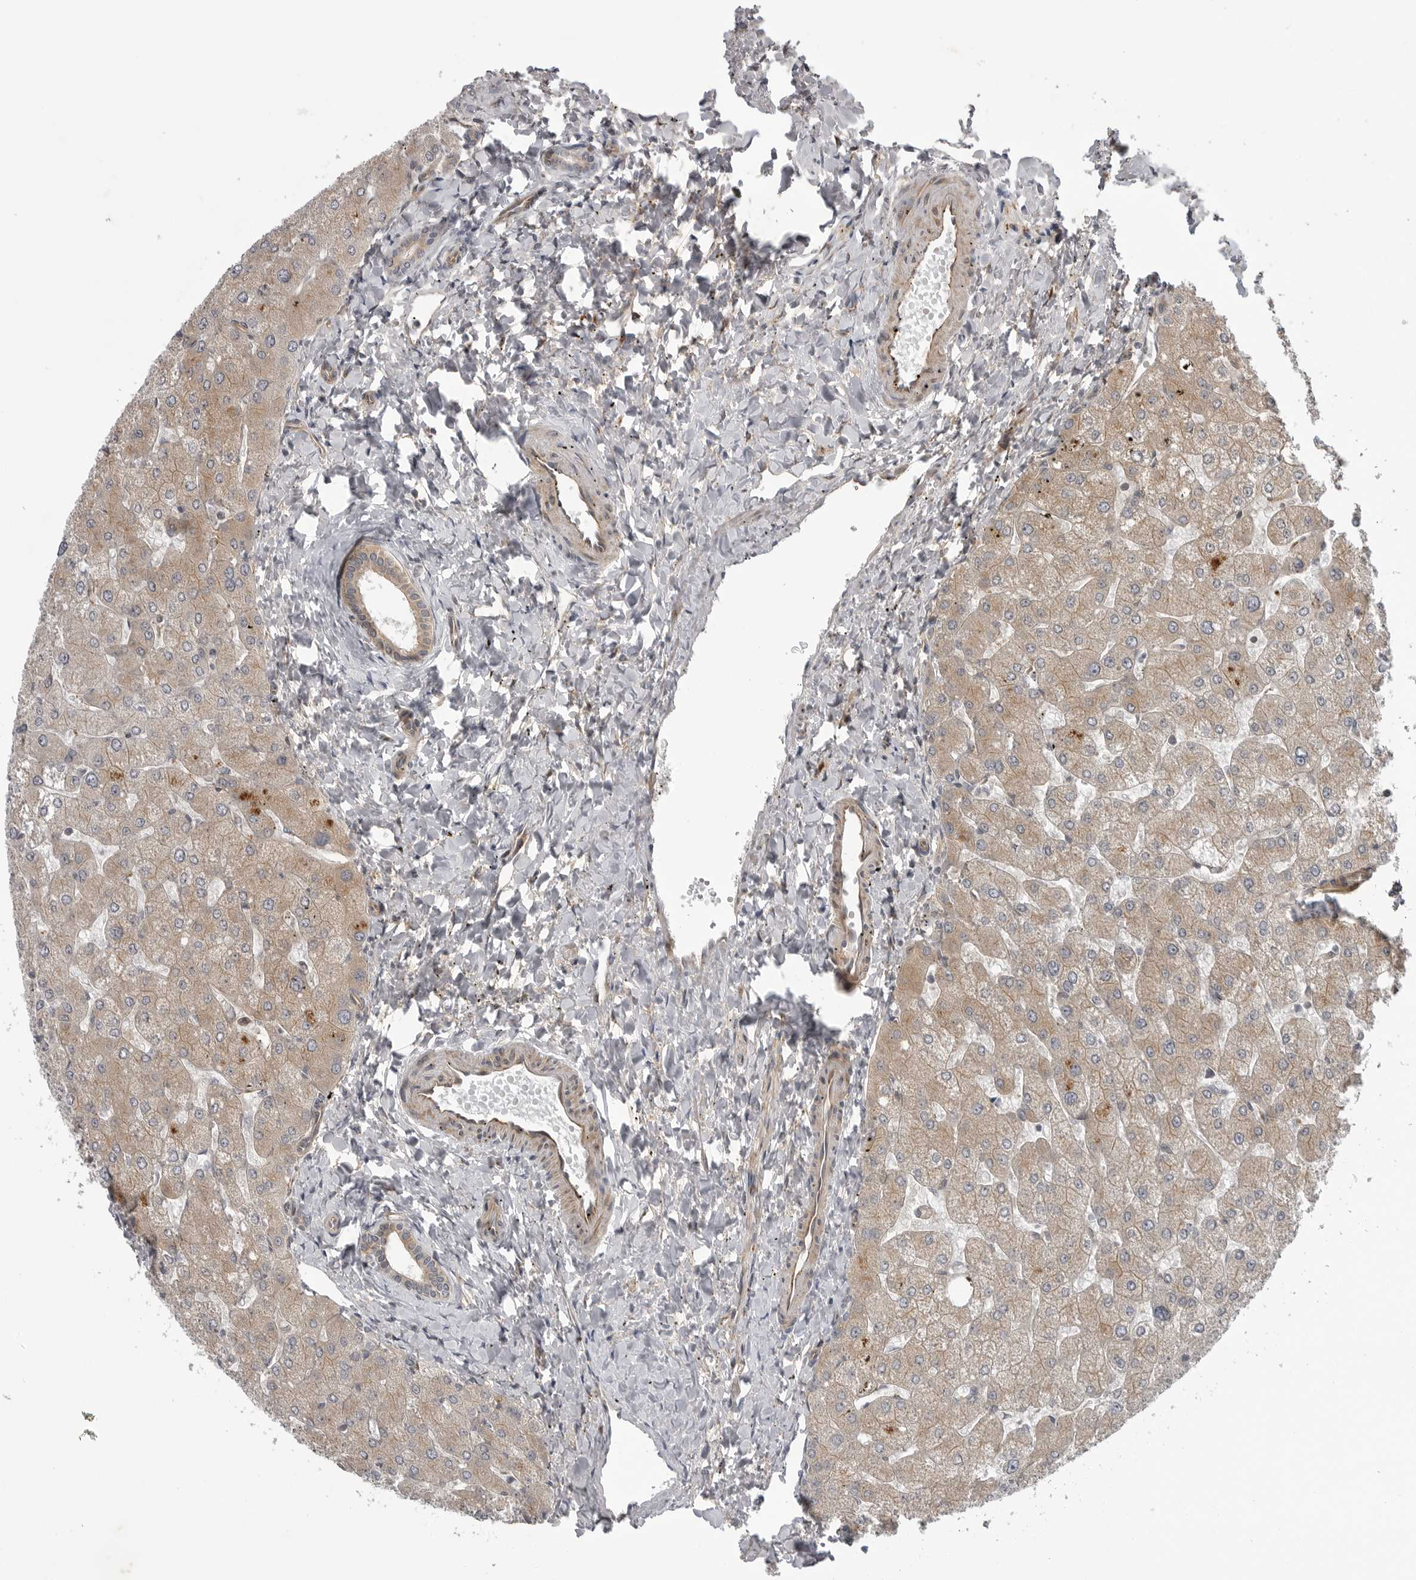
{"staining": {"intensity": "weak", "quantity": ">75%", "location": "cytoplasmic/membranous"}, "tissue": "liver", "cell_type": "Cholangiocytes", "image_type": "normal", "snomed": [{"axis": "morphology", "description": "Normal tissue, NOS"}, {"axis": "topography", "description": "Liver"}], "caption": "Immunohistochemical staining of unremarkable liver exhibits low levels of weak cytoplasmic/membranous expression in approximately >75% of cholangiocytes. (Stains: DAB in brown, nuclei in blue, Microscopy: brightfield microscopy at high magnification).", "gene": "LRRC45", "patient": {"sex": "male", "age": 55}}